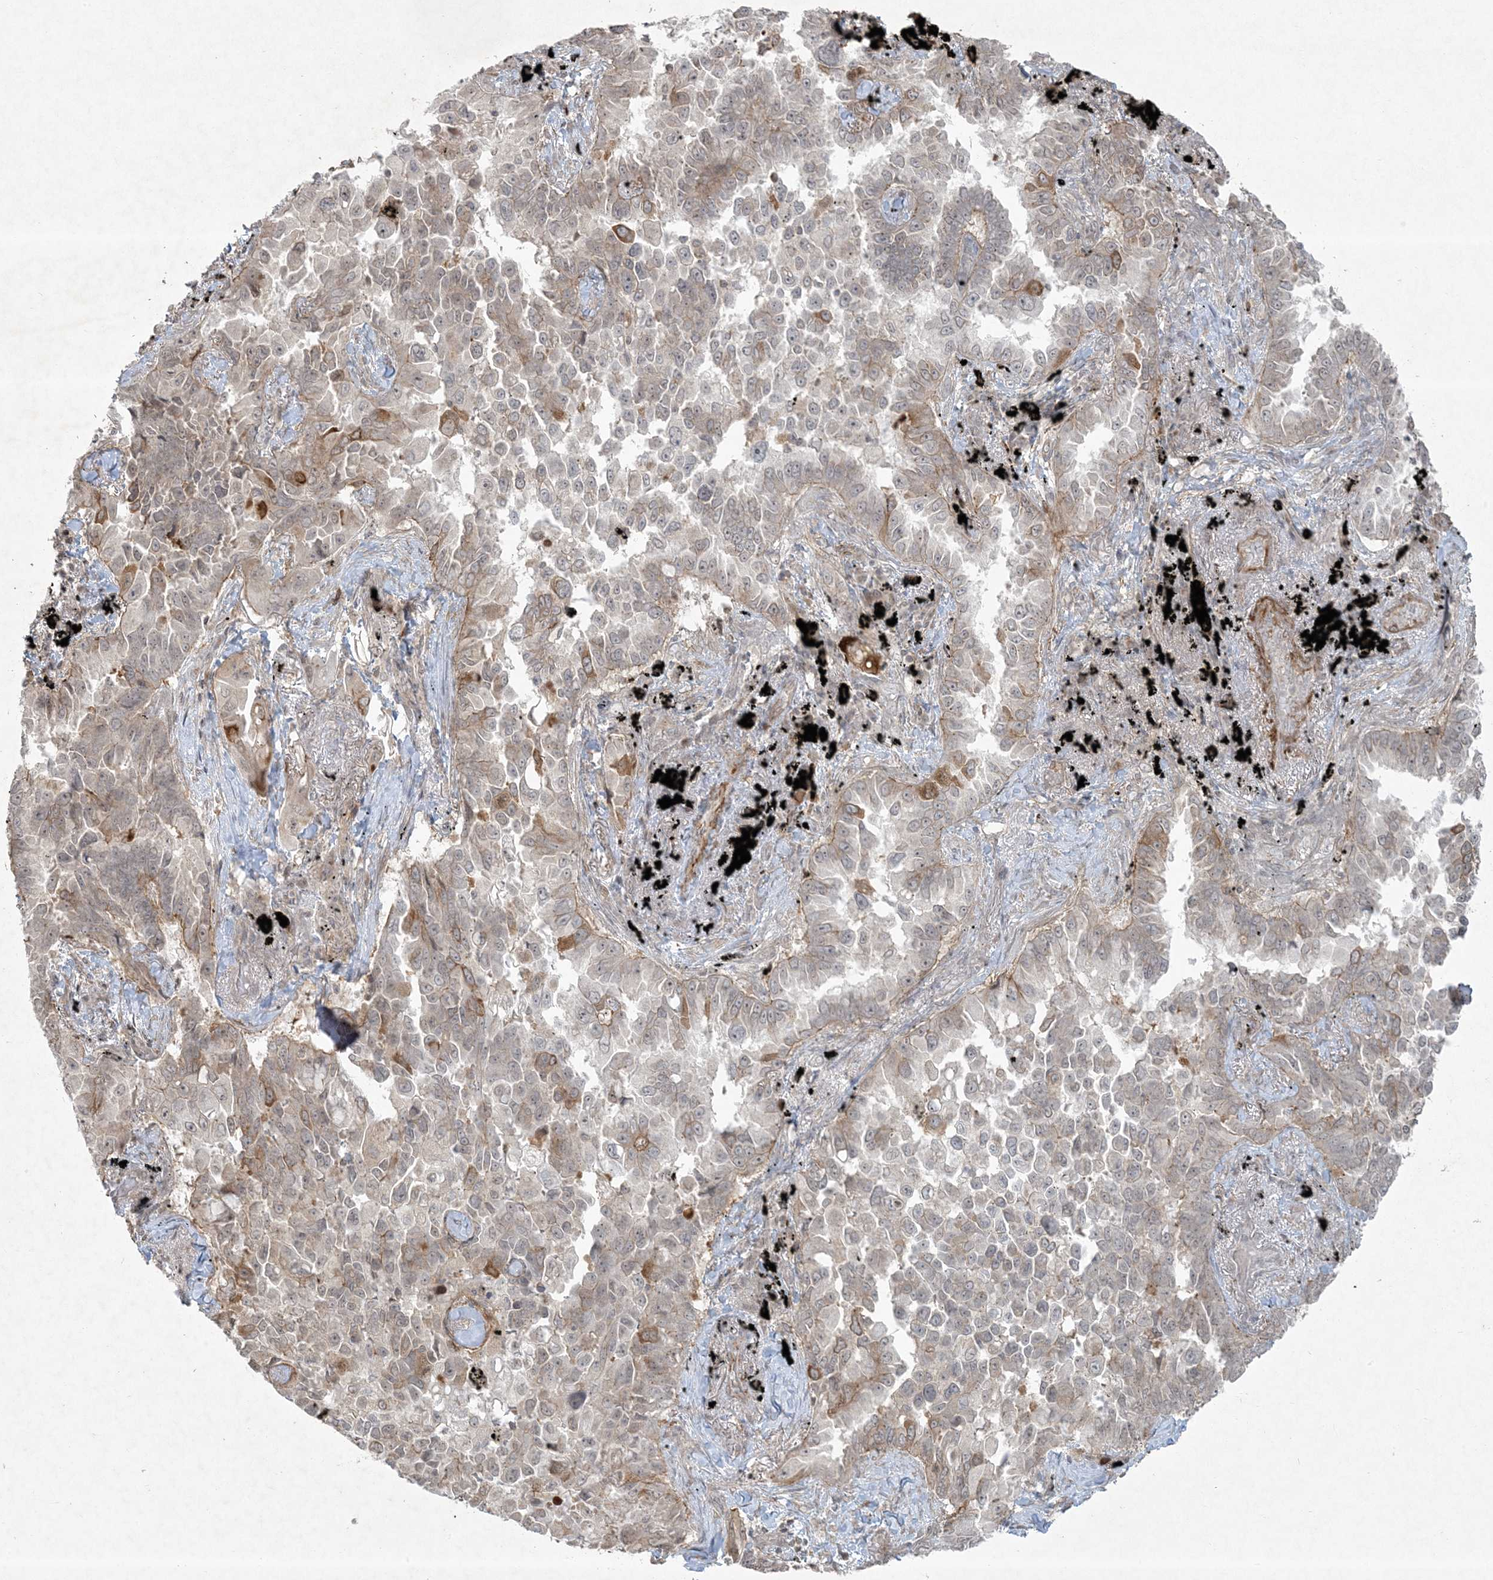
{"staining": {"intensity": "moderate", "quantity": "<25%", "location": "cytoplasmic/membranous"}, "tissue": "lung cancer", "cell_type": "Tumor cells", "image_type": "cancer", "snomed": [{"axis": "morphology", "description": "Adenocarcinoma, NOS"}, {"axis": "topography", "description": "Lung"}], "caption": "The histopathology image demonstrates staining of lung cancer, revealing moderate cytoplasmic/membranous protein expression (brown color) within tumor cells. (Stains: DAB in brown, nuclei in blue, Microscopy: brightfield microscopy at high magnification).", "gene": "ZNF263", "patient": {"sex": "female", "age": 67}}